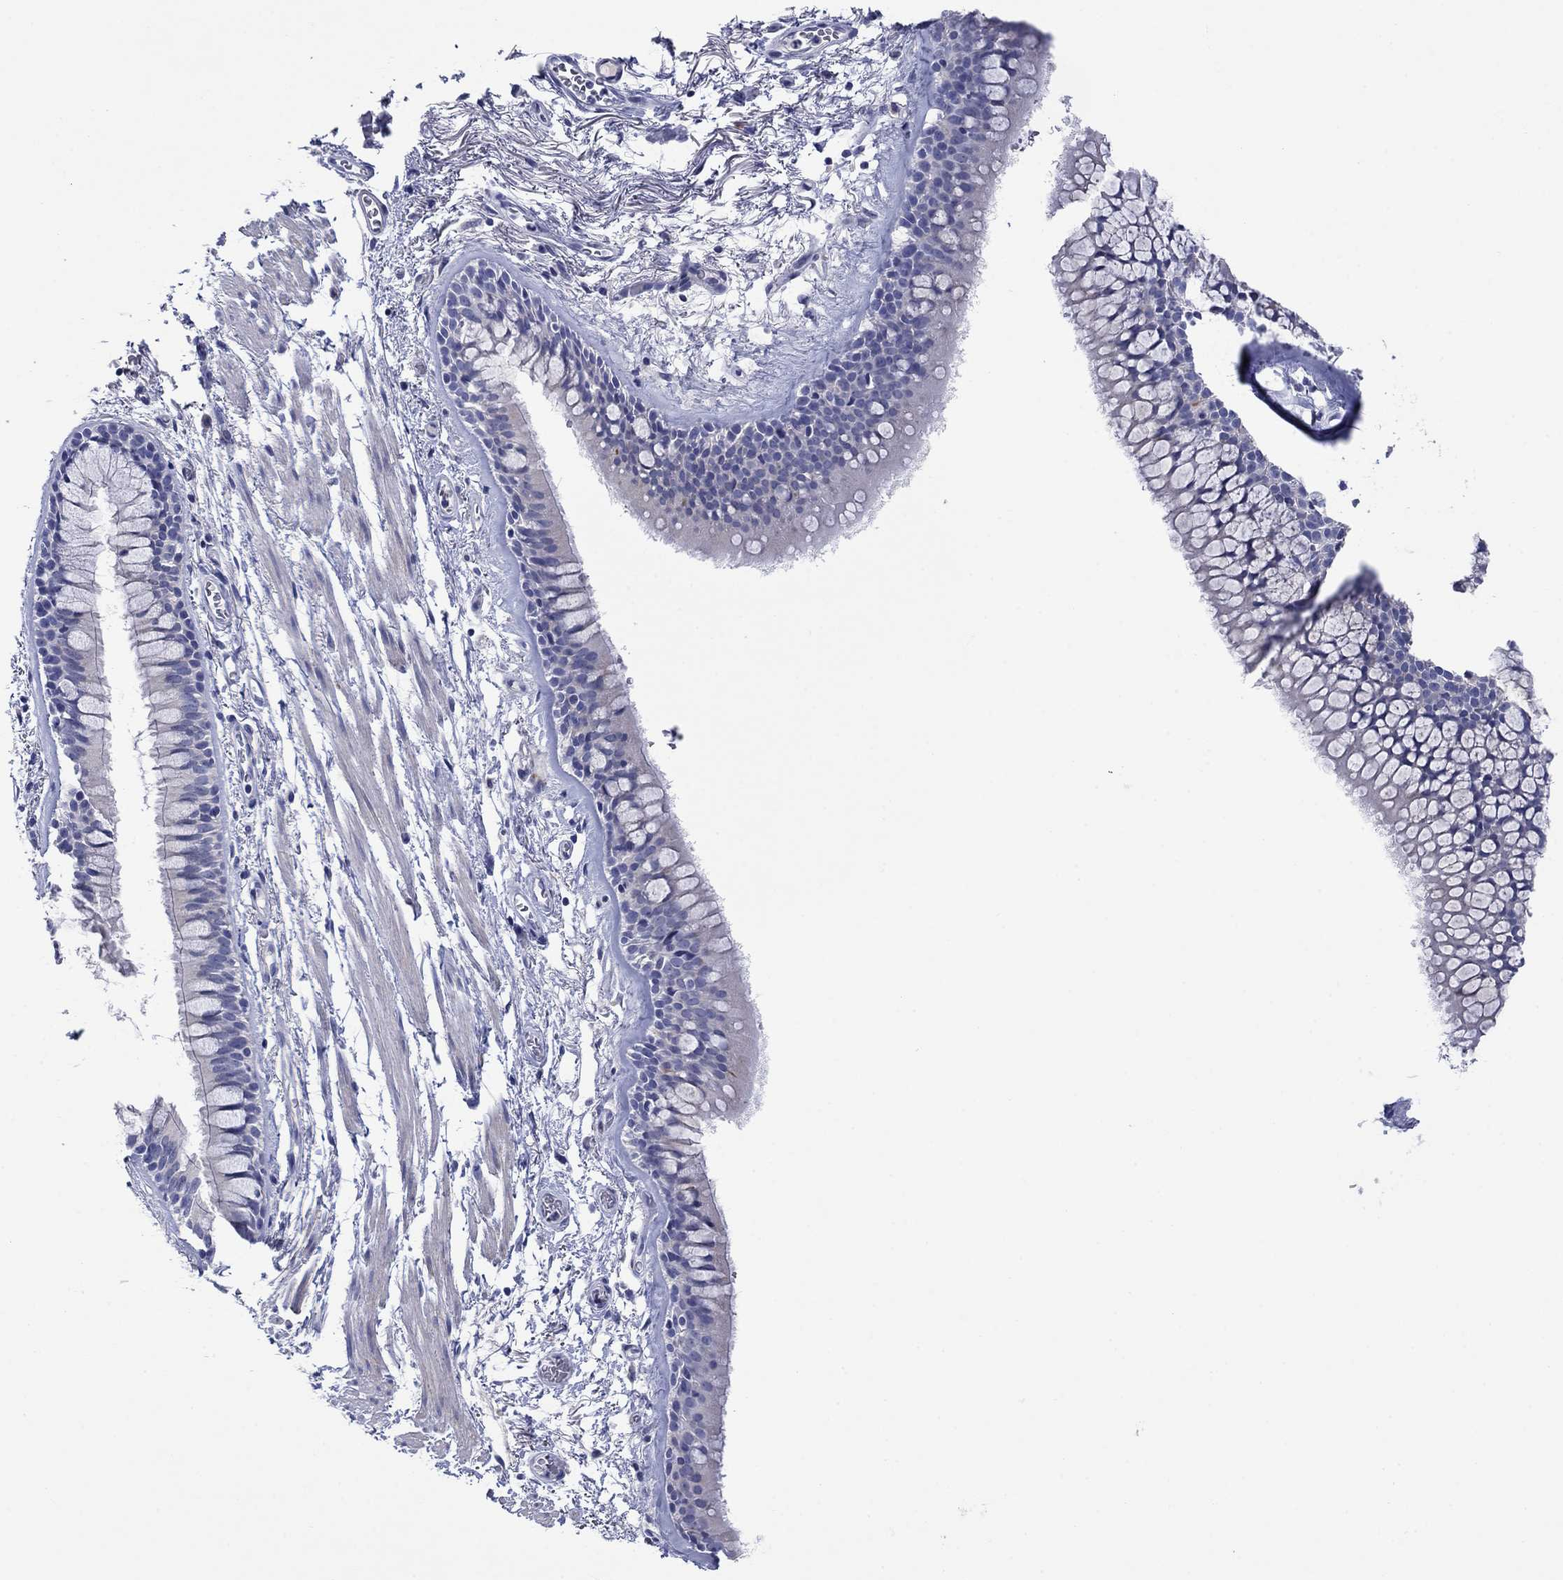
{"staining": {"intensity": "negative", "quantity": "none", "location": "none"}, "tissue": "bronchus", "cell_type": "Respiratory epithelial cells", "image_type": "normal", "snomed": [{"axis": "morphology", "description": "Normal tissue, NOS"}, {"axis": "topography", "description": "Bronchus"}, {"axis": "topography", "description": "Lung"}], "caption": "A high-resolution micrograph shows immunohistochemistry staining of unremarkable bronchus, which demonstrates no significant expression in respiratory epithelial cells.", "gene": "PTPRZ1", "patient": {"sex": "female", "age": 57}}